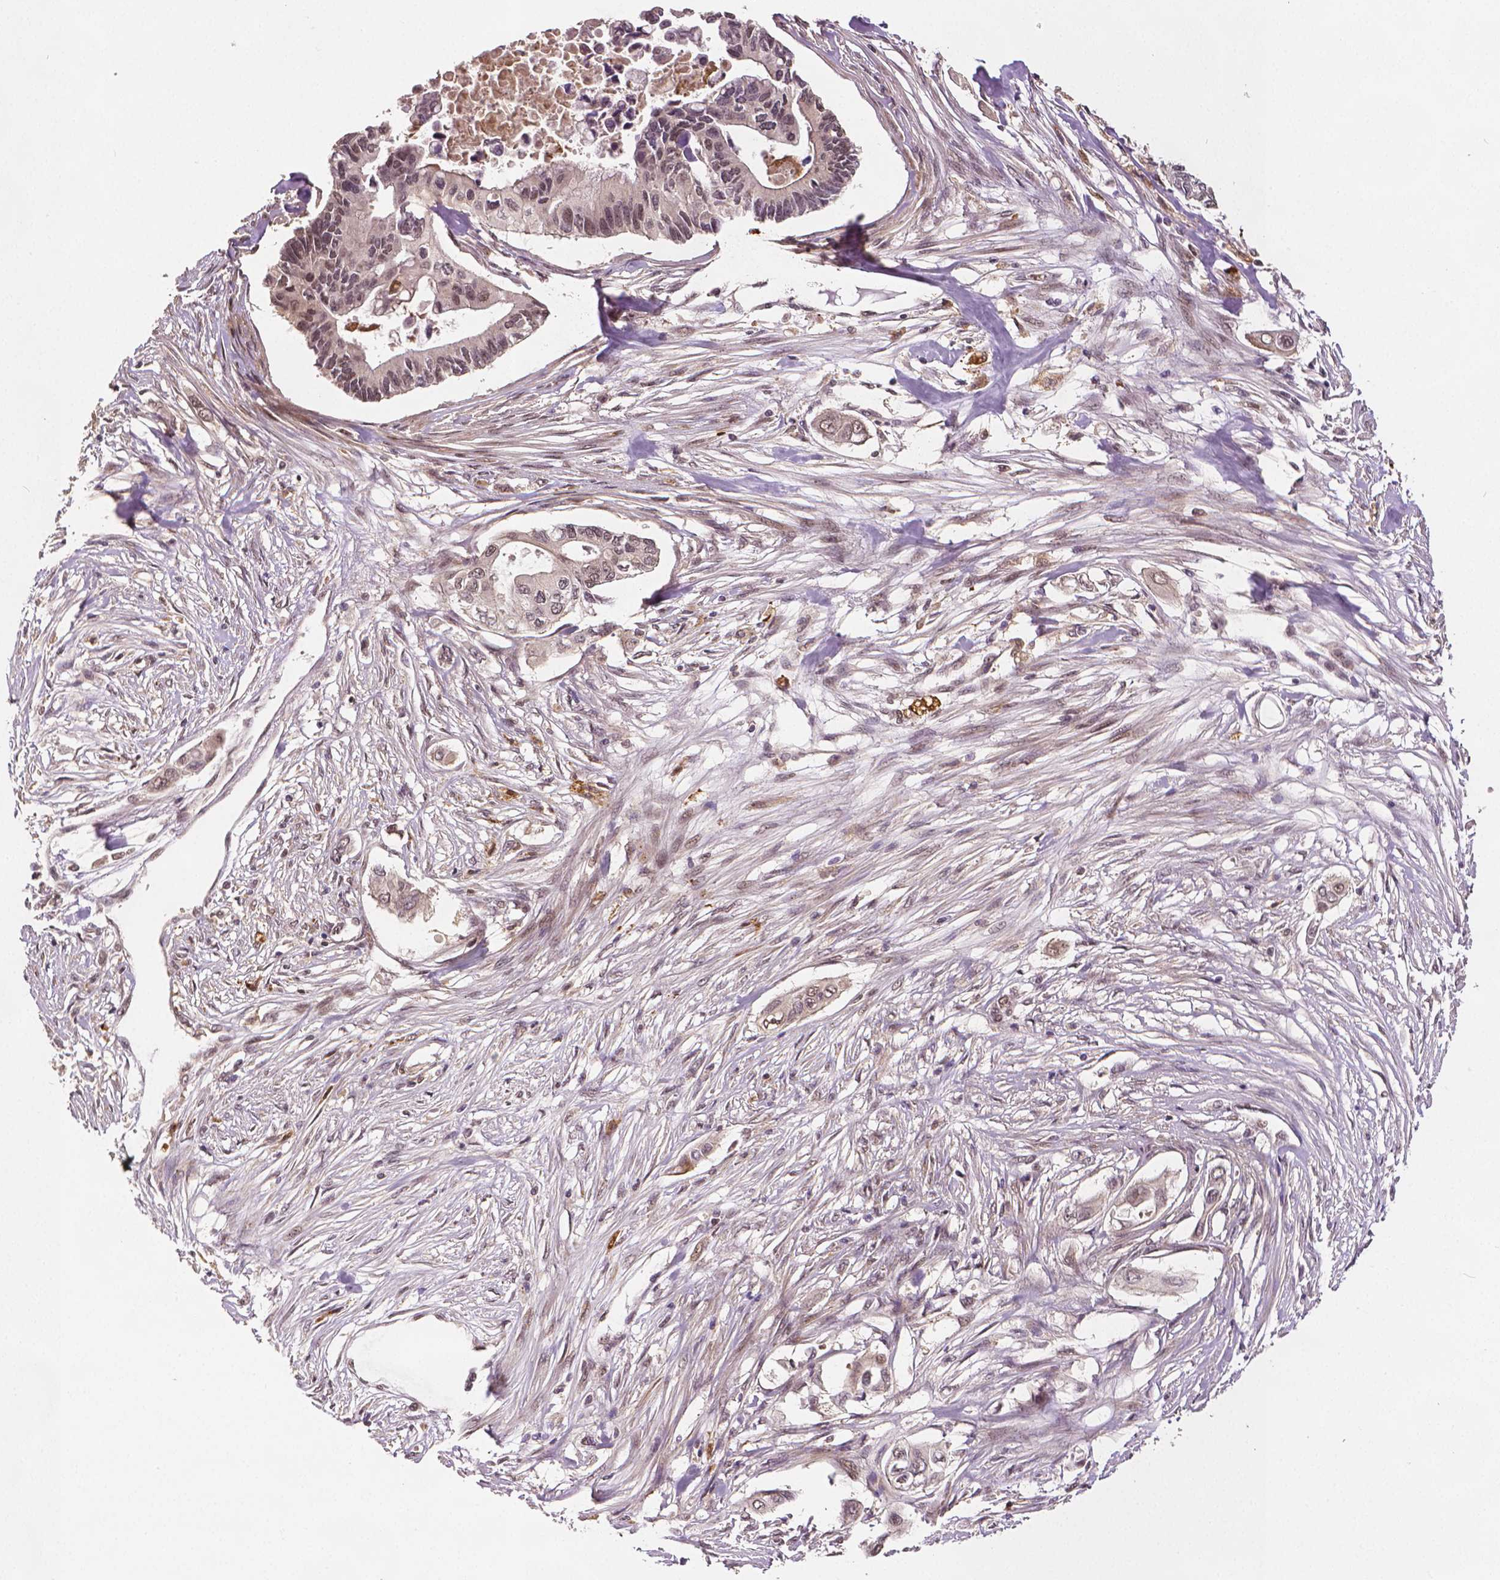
{"staining": {"intensity": "negative", "quantity": "none", "location": "none"}, "tissue": "pancreatic cancer", "cell_type": "Tumor cells", "image_type": "cancer", "snomed": [{"axis": "morphology", "description": "Adenocarcinoma, NOS"}, {"axis": "topography", "description": "Pancreas"}], "caption": "An image of pancreatic adenocarcinoma stained for a protein exhibits no brown staining in tumor cells. (DAB (3,3'-diaminobenzidine) IHC with hematoxylin counter stain).", "gene": "STAT3", "patient": {"sex": "female", "age": 63}}